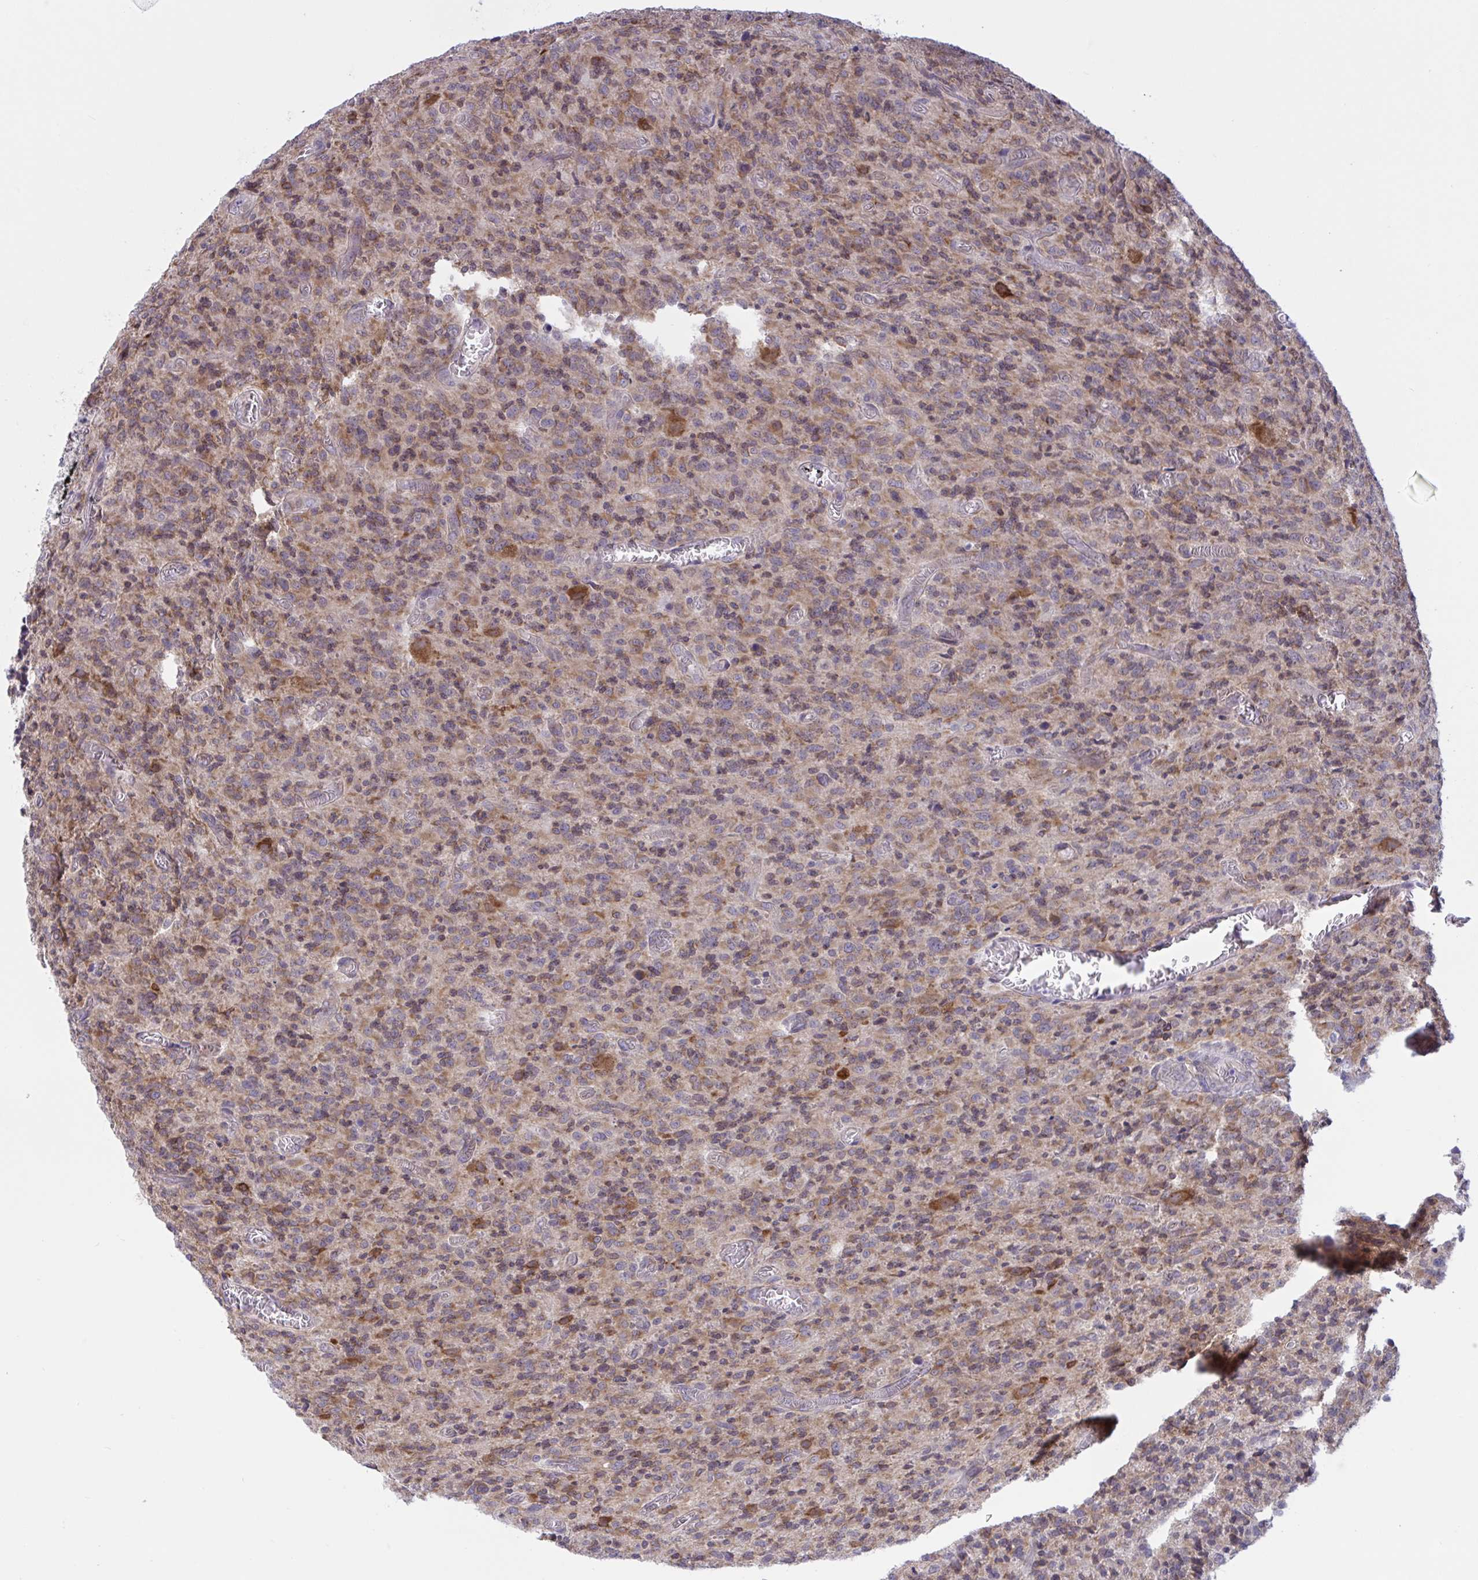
{"staining": {"intensity": "moderate", "quantity": ">75%", "location": "cytoplasmic/membranous"}, "tissue": "glioma", "cell_type": "Tumor cells", "image_type": "cancer", "snomed": [{"axis": "morphology", "description": "Glioma, malignant, High grade"}, {"axis": "topography", "description": "Brain"}], "caption": "Glioma tissue exhibits moderate cytoplasmic/membranous positivity in about >75% of tumor cells, visualized by immunohistochemistry.", "gene": "CAMLG", "patient": {"sex": "male", "age": 76}}